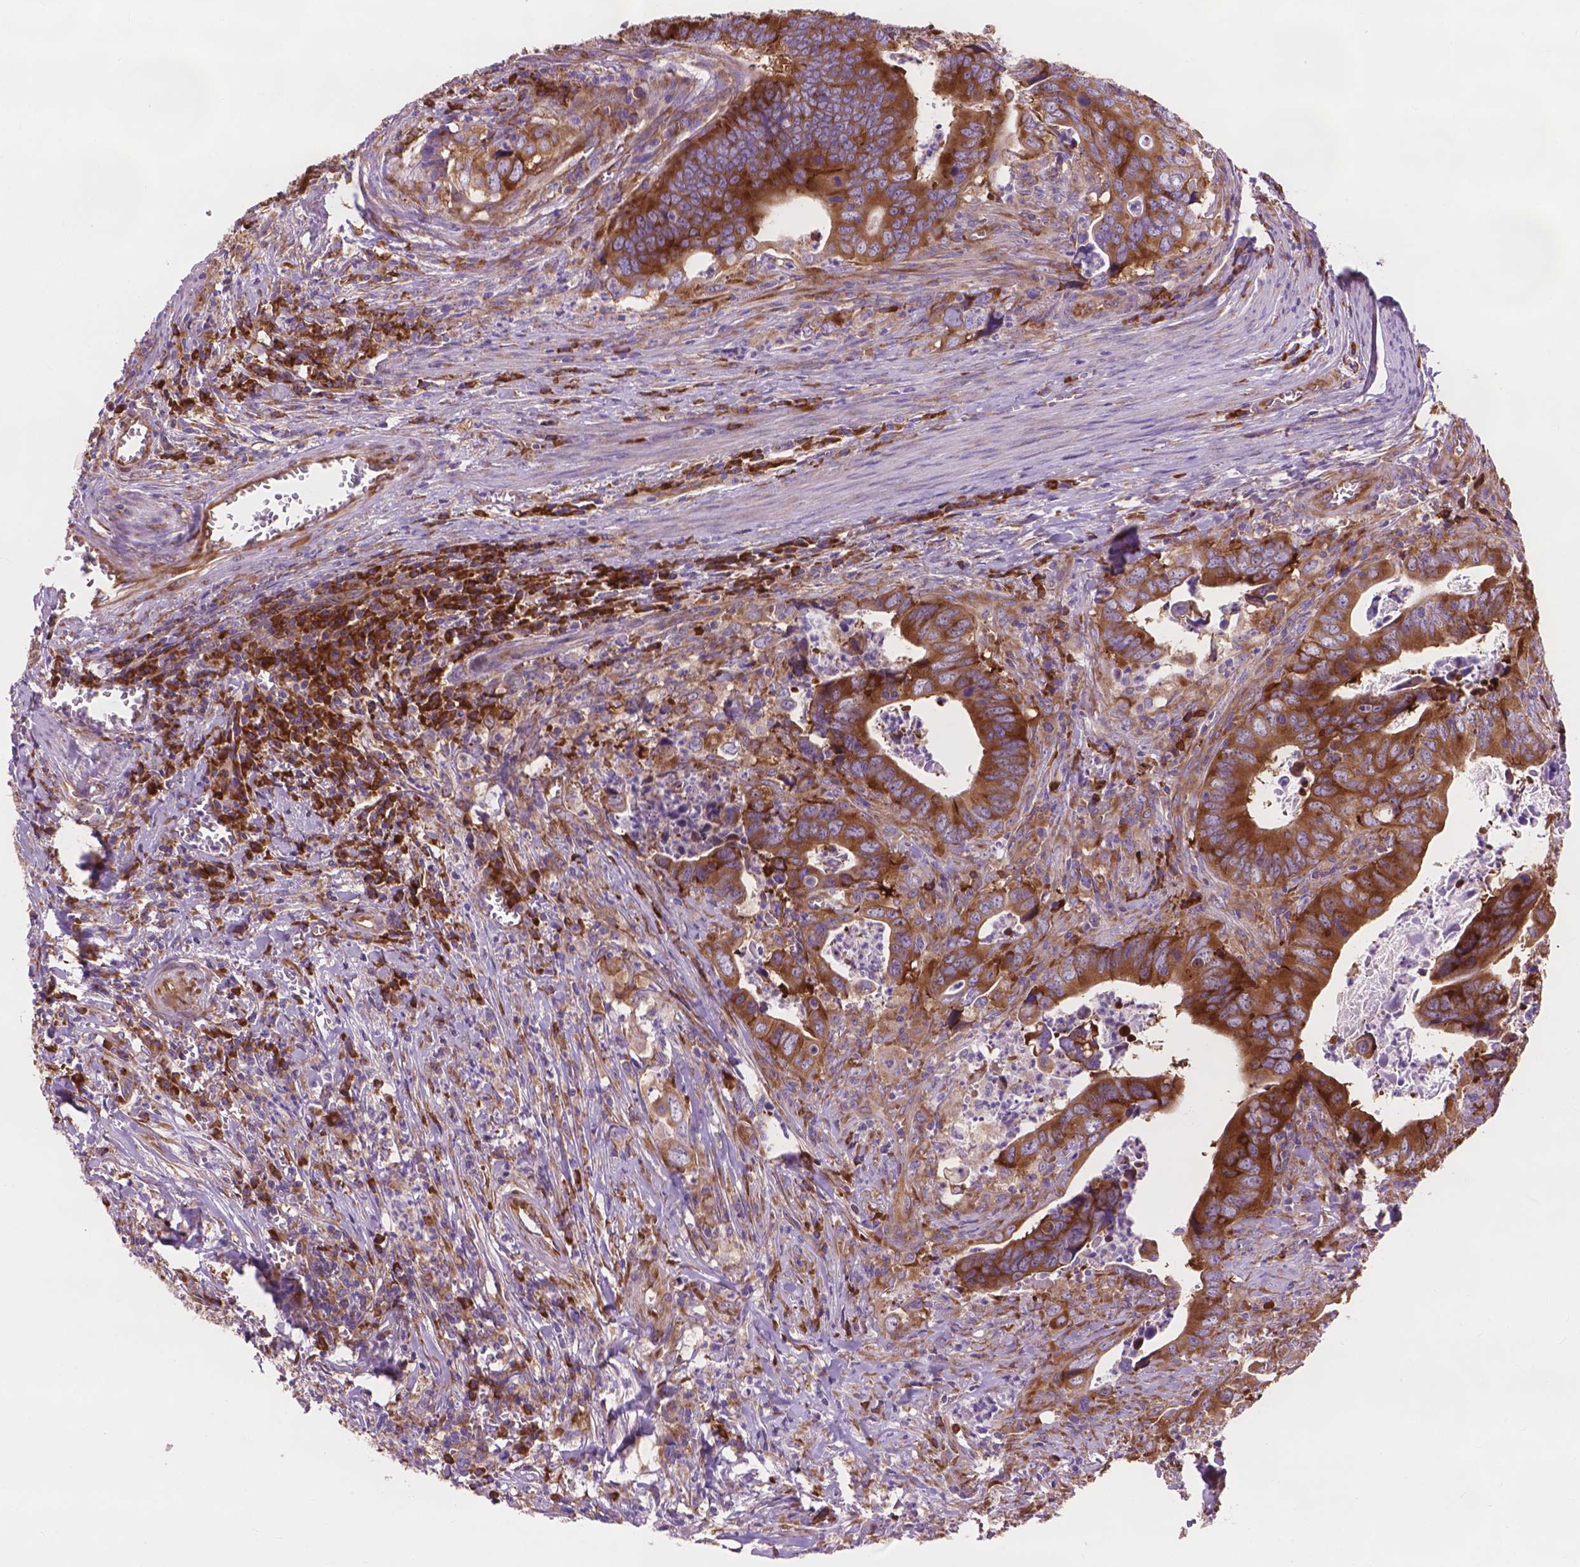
{"staining": {"intensity": "moderate", "quantity": ">75%", "location": "cytoplasmic/membranous"}, "tissue": "colorectal cancer", "cell_type": "Tumor cells", "image_type": "cancer", "snomed": [{"axis": "morphology", "description": "Adenocarcinoma, NOS"}, {"axis": "topography", "description": "Colon"}], "caption": "Colorectal cancer stained with immunohistochemistry exhibits moderate cytoplasmic/membranous staining in about >75% of tumor cells. (Stains: DAB (3,3'-diaminobenzidine) in brown, nuclei in blue, Microscopy: brightfield microscopy at high magnification).", "gene": "RPL37A", "patient": {"sex": "female", "age": 82}}